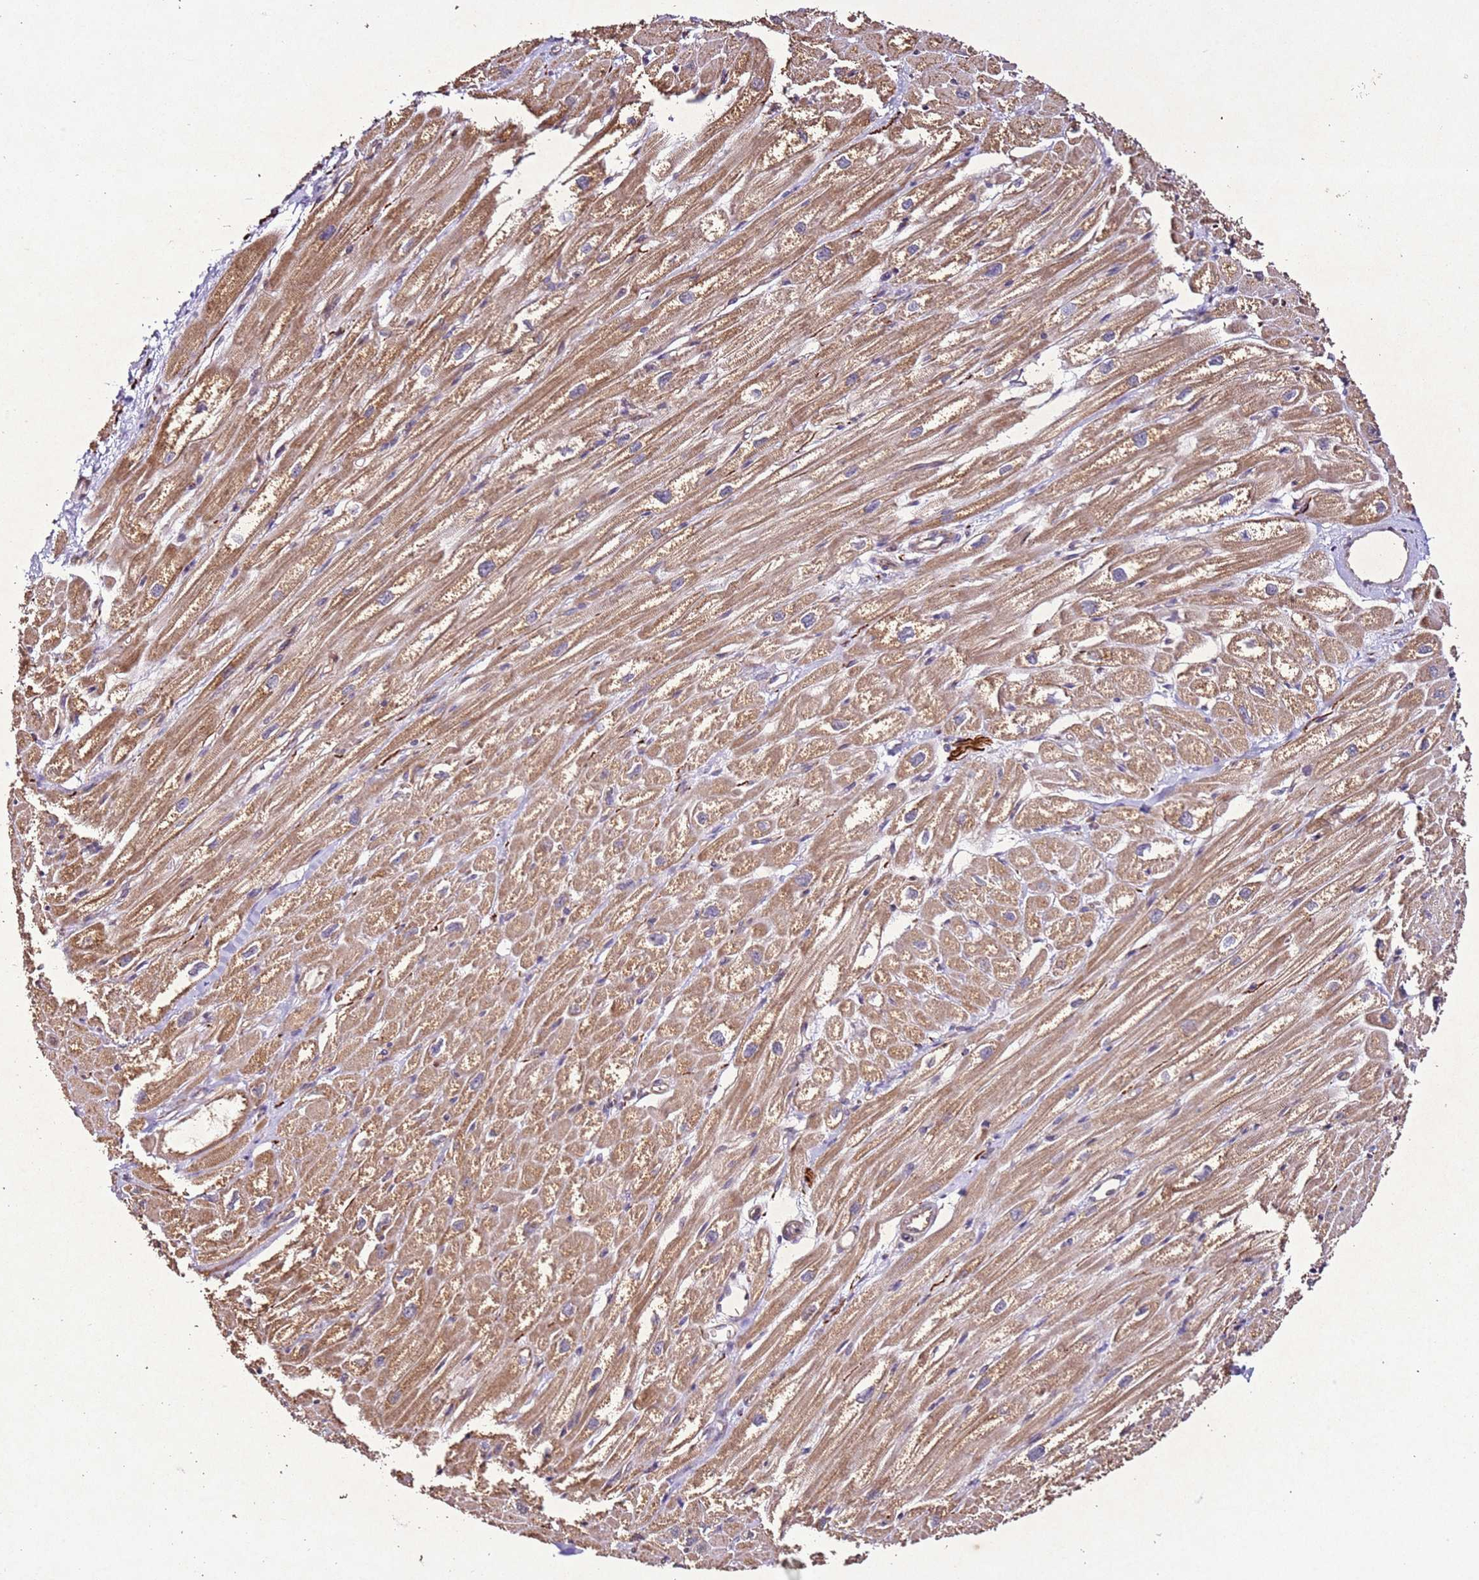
{"staining": {"intensity": "moderate", "quantity": ">75%", "location": "cytoplasmic/membranous"}, "tissue": "heart muscle", "cell_type": "Cardiomyocytes", "image_type": "normal", "snomed": [{"axis": "morphology", "description": "Normal tissue, NOS"}, {"axis": "topography", "description": "Heart"}], "caption": "An immunohistochemistry (IHC) histopathology image of benign tissue is shown. Protein staining in brown shows moderate cytoplasmic/membranous positivity in heart muscle within cardiomyocytes. (IHC, brightfield microscopy, high magnification).", "gene": "PTMA", "patient": {"sex": "male", "age": 50}}